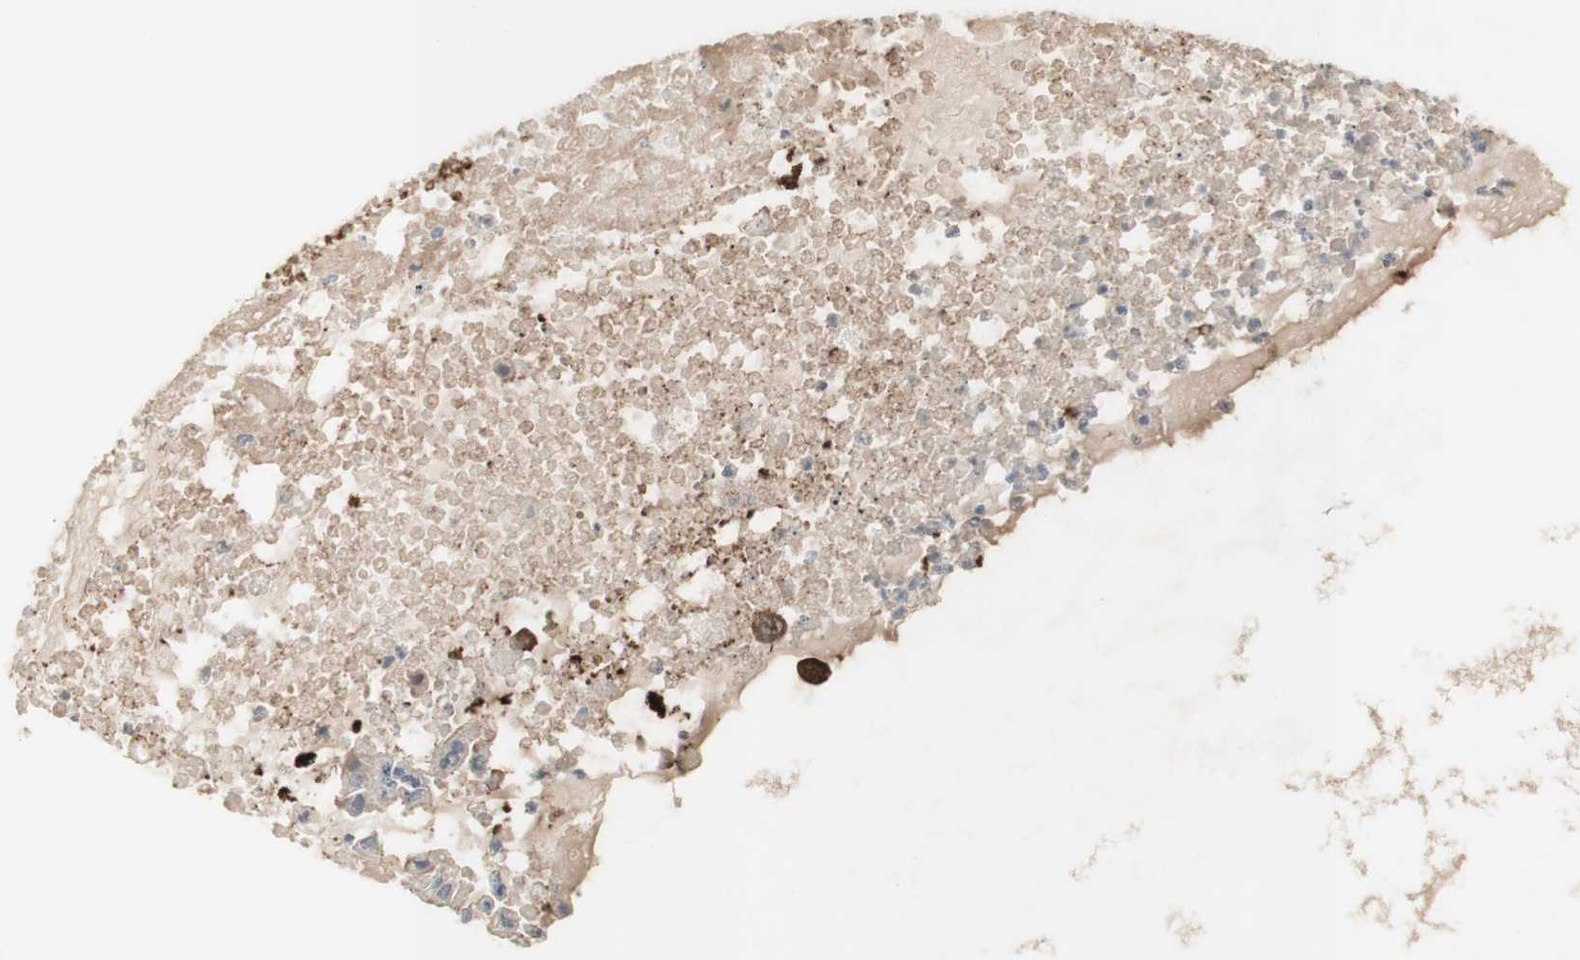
{"staining": {"intensity": "strong", "quantity": ">75%", "location": "cytoplasmic/membranous"}, "tissue": "ovarian cancer", "cell_type": "Tumor cells", "image_type": "cancer", "snomed": [{"axis": "morphology", "description": "Cystadenocarcinoma, mucinous, NOS"}, {"axis": "topography", "description": "Ovary"}], "caption": "A brown stain labels strong cytoplasmic/membranous expression of a protein in ovarian cancer (mucinous cystadenocarcinoma) tumor cells. The staining is performed using DAB (3,3'-diaminobenzidine) brown chromogen to label protein expression. The nuclei are counter-stained blue using hematoxylin.", "gene": "C1orf116", "patient": {"sex": "female", "age": 80}}